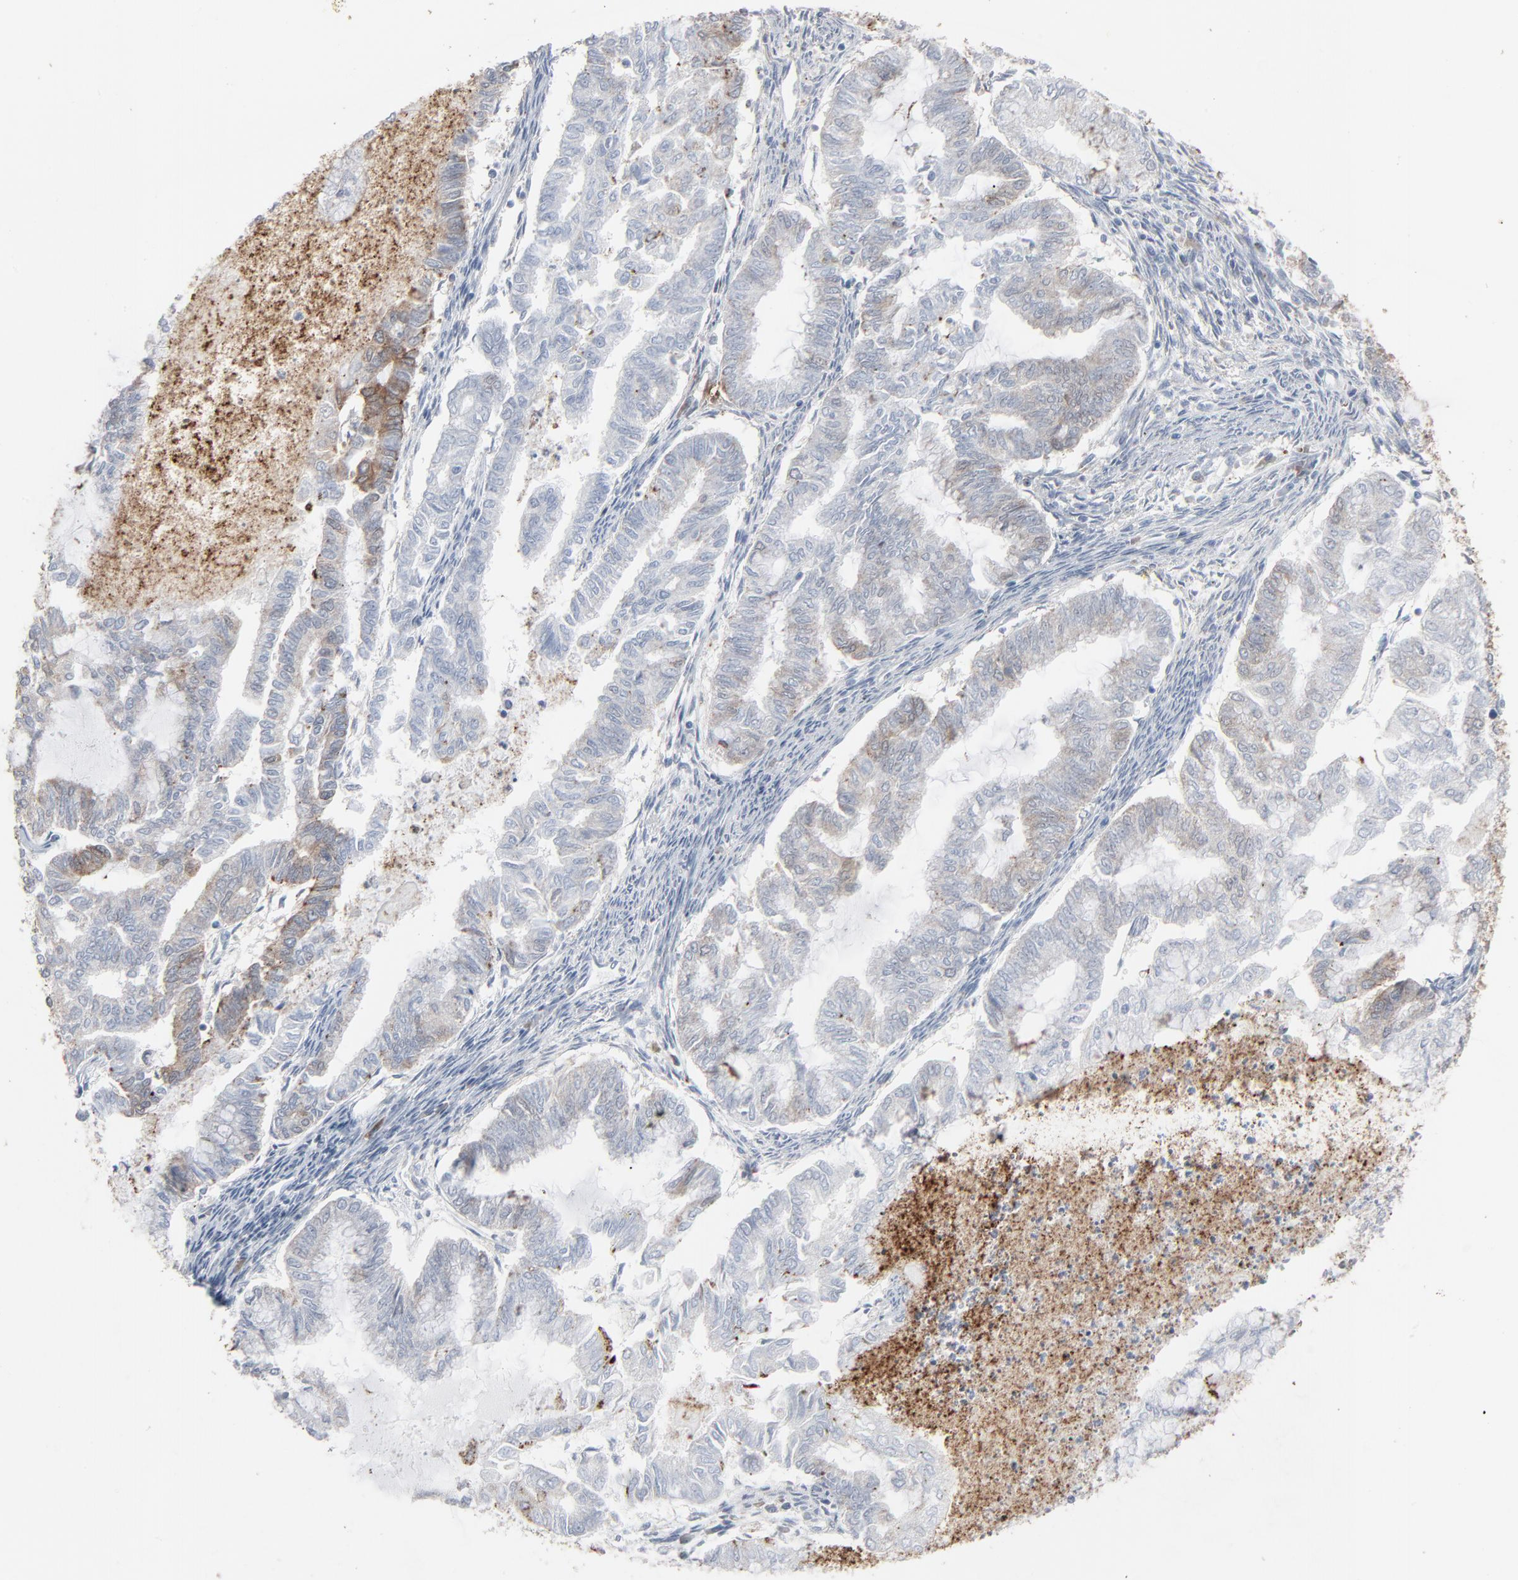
{"staining": {"intensity": "weak", "quantity": "<25%", "location": "cytoplasmic/membranous"}, "tissue": "endometrial cancer", "cell_type": "Tumor cells", "image_type": "cancer", "snomed": [{"axis": "morphology", "description": "Adenocarcinoma, NOS"}, {"axis": "topography", "description": "Endometrium"}], "caption": "Immunohistochemical staining of endometrial cancer reveals no significant positivity in tumor cells.", "gene": "PHGDH", "patient": {"sex": "female", "age": 79}}